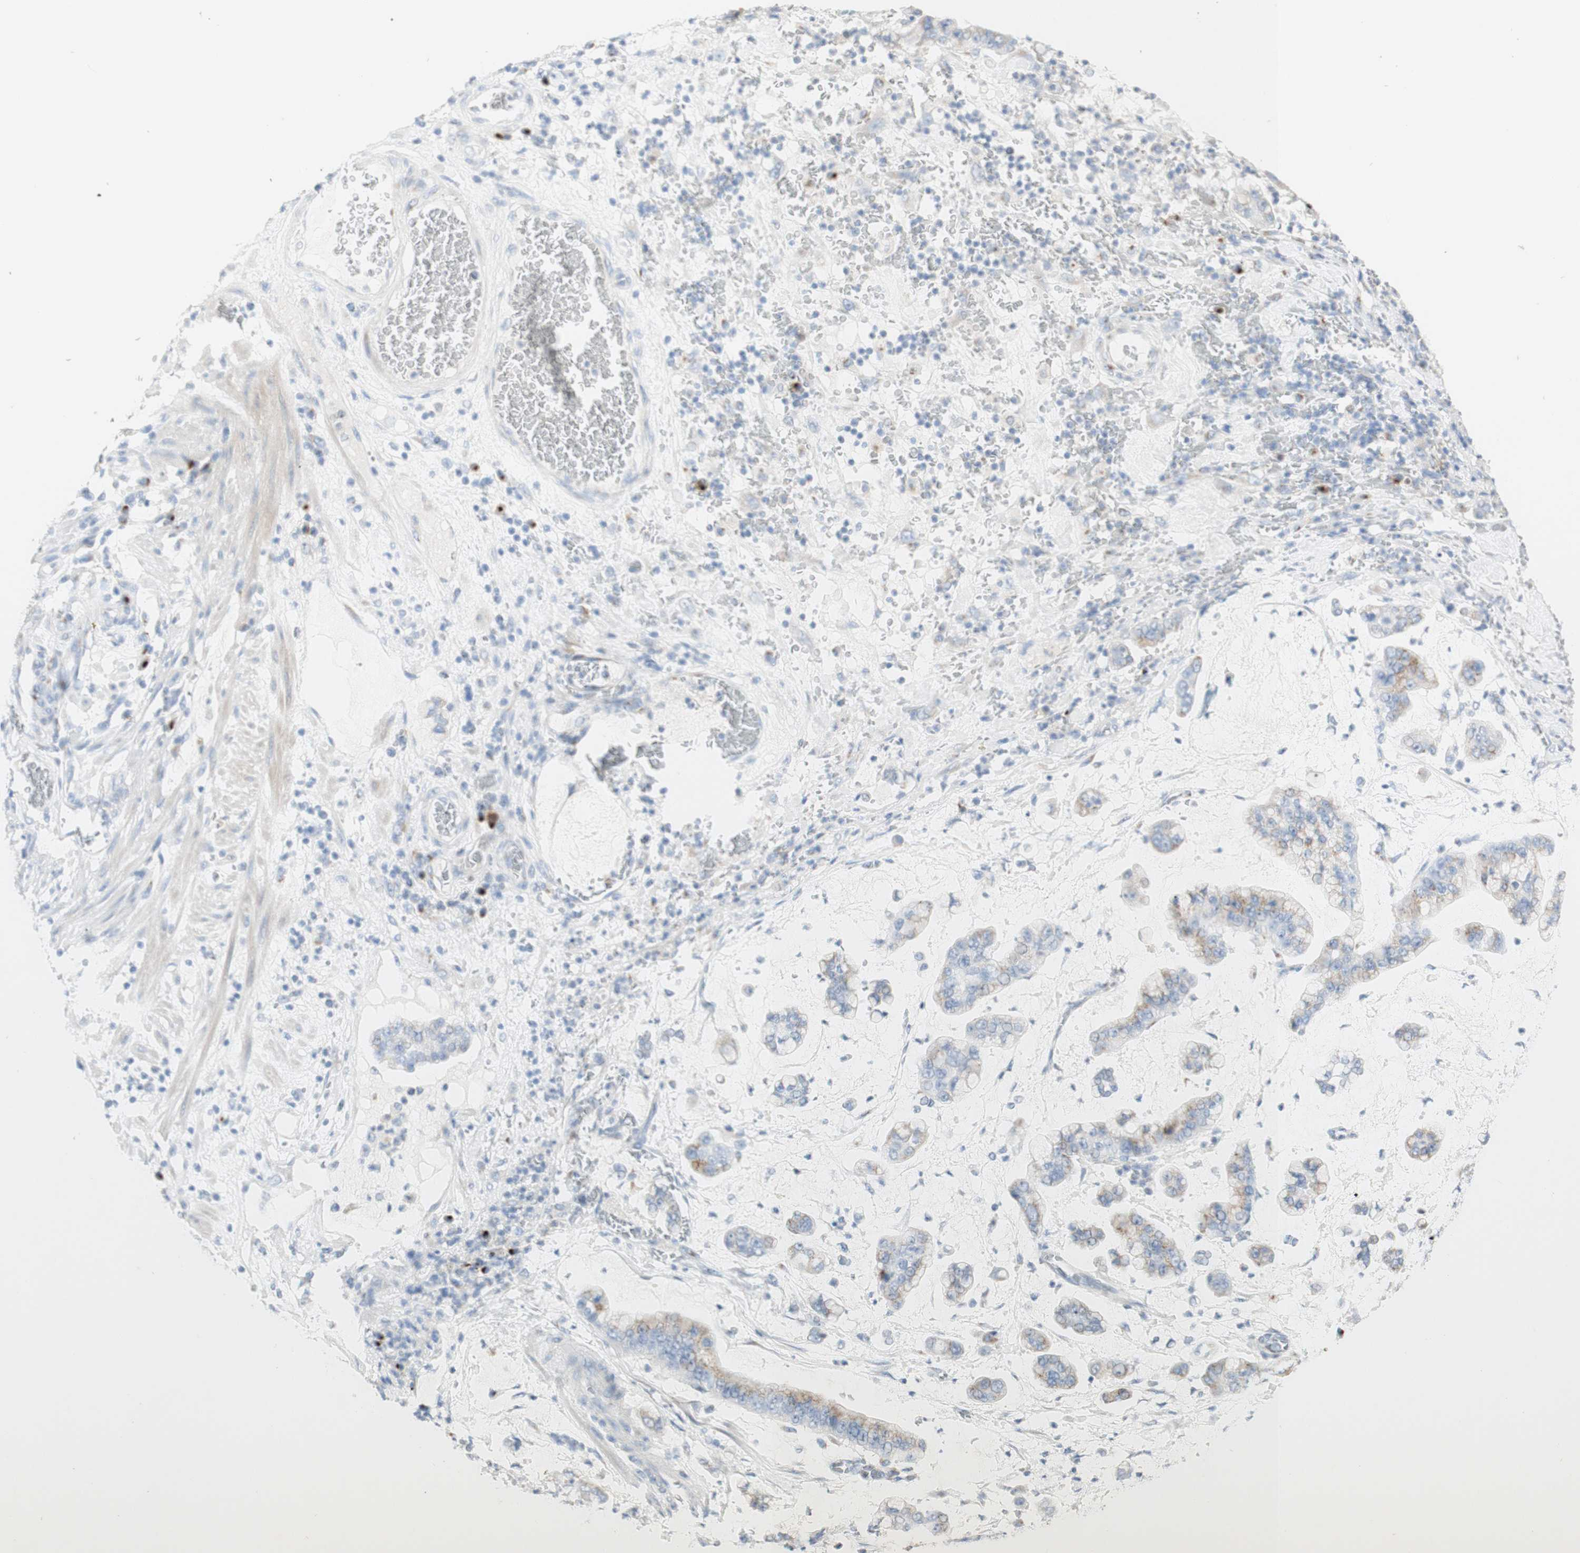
{"staining": {"intensity": "weak", "quantity": "25%-75%", "location": "cytoplasmic/membranous"}, "tissue": "stomach cancer", "cell_type": "Tumor cells", "image_type": "cancer", "snomed": [{"axis": "morphology", "description": "Normal tissue, NOS"}, {"axis": "morphology", "description": "Adenocarcinoma, NOS"}, {"axis": "topography", "description": "Stomach, upper"}, {"axis": "topography", "description": "Stomach"}], "caption": "IHC (DAB) staining of human stomach cancer (adenocarcinoma) shows weak cytoplasmic/membranous protein staining in about 25%-75% of tumor cells. IHC stains the protein in brown and the nuclei are stained blue.", "gene": "MANEA", "patient": {"sex": "male", "age": 76}}